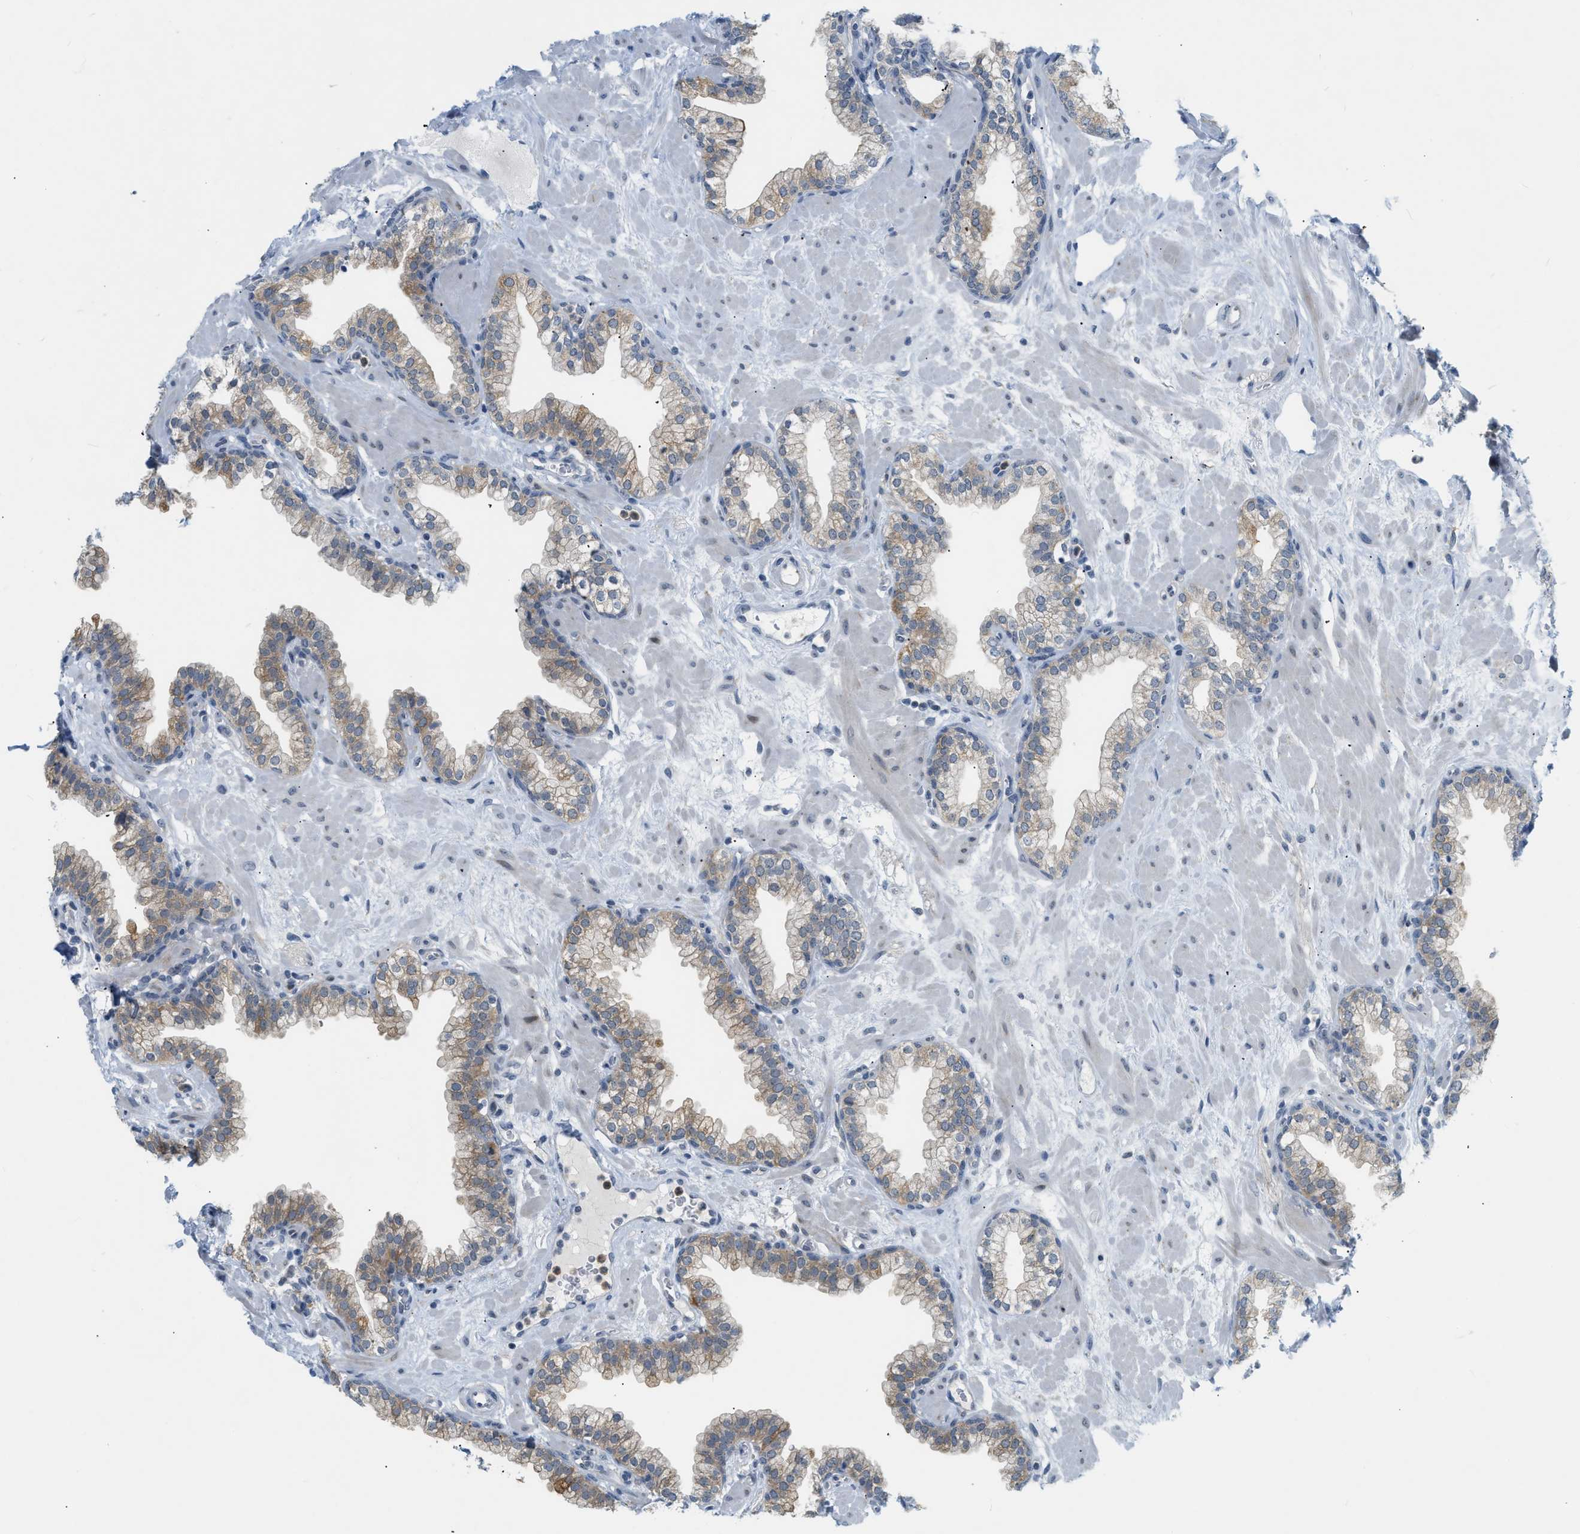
{"staining": {"intensity": "moderate", "quantity": "25%-75%", "location": "cytoplasmic/membranous"}, "tissue": "prostate", "cell_type": "Glandular cells", "image_type": "normal", "snomed": [{"axis": "morphology", "description": "Normal tissue, NOS"}, {"axis": "morphology", "description": "Urothelial carcinoma, Low grade"}, {"axis": "topography", "description": "Urinary bladder"}, {"axis": "topography", "description": "Prostate"}], "caption": "The photomicrograph exhibits staining of unremarkable prostate, revealing moderate cytoplasmic/membranous protein expression (brown color) within glandular cells.", "gene": "ZNF408", "patient": {"sex": "male", "age": 60}}